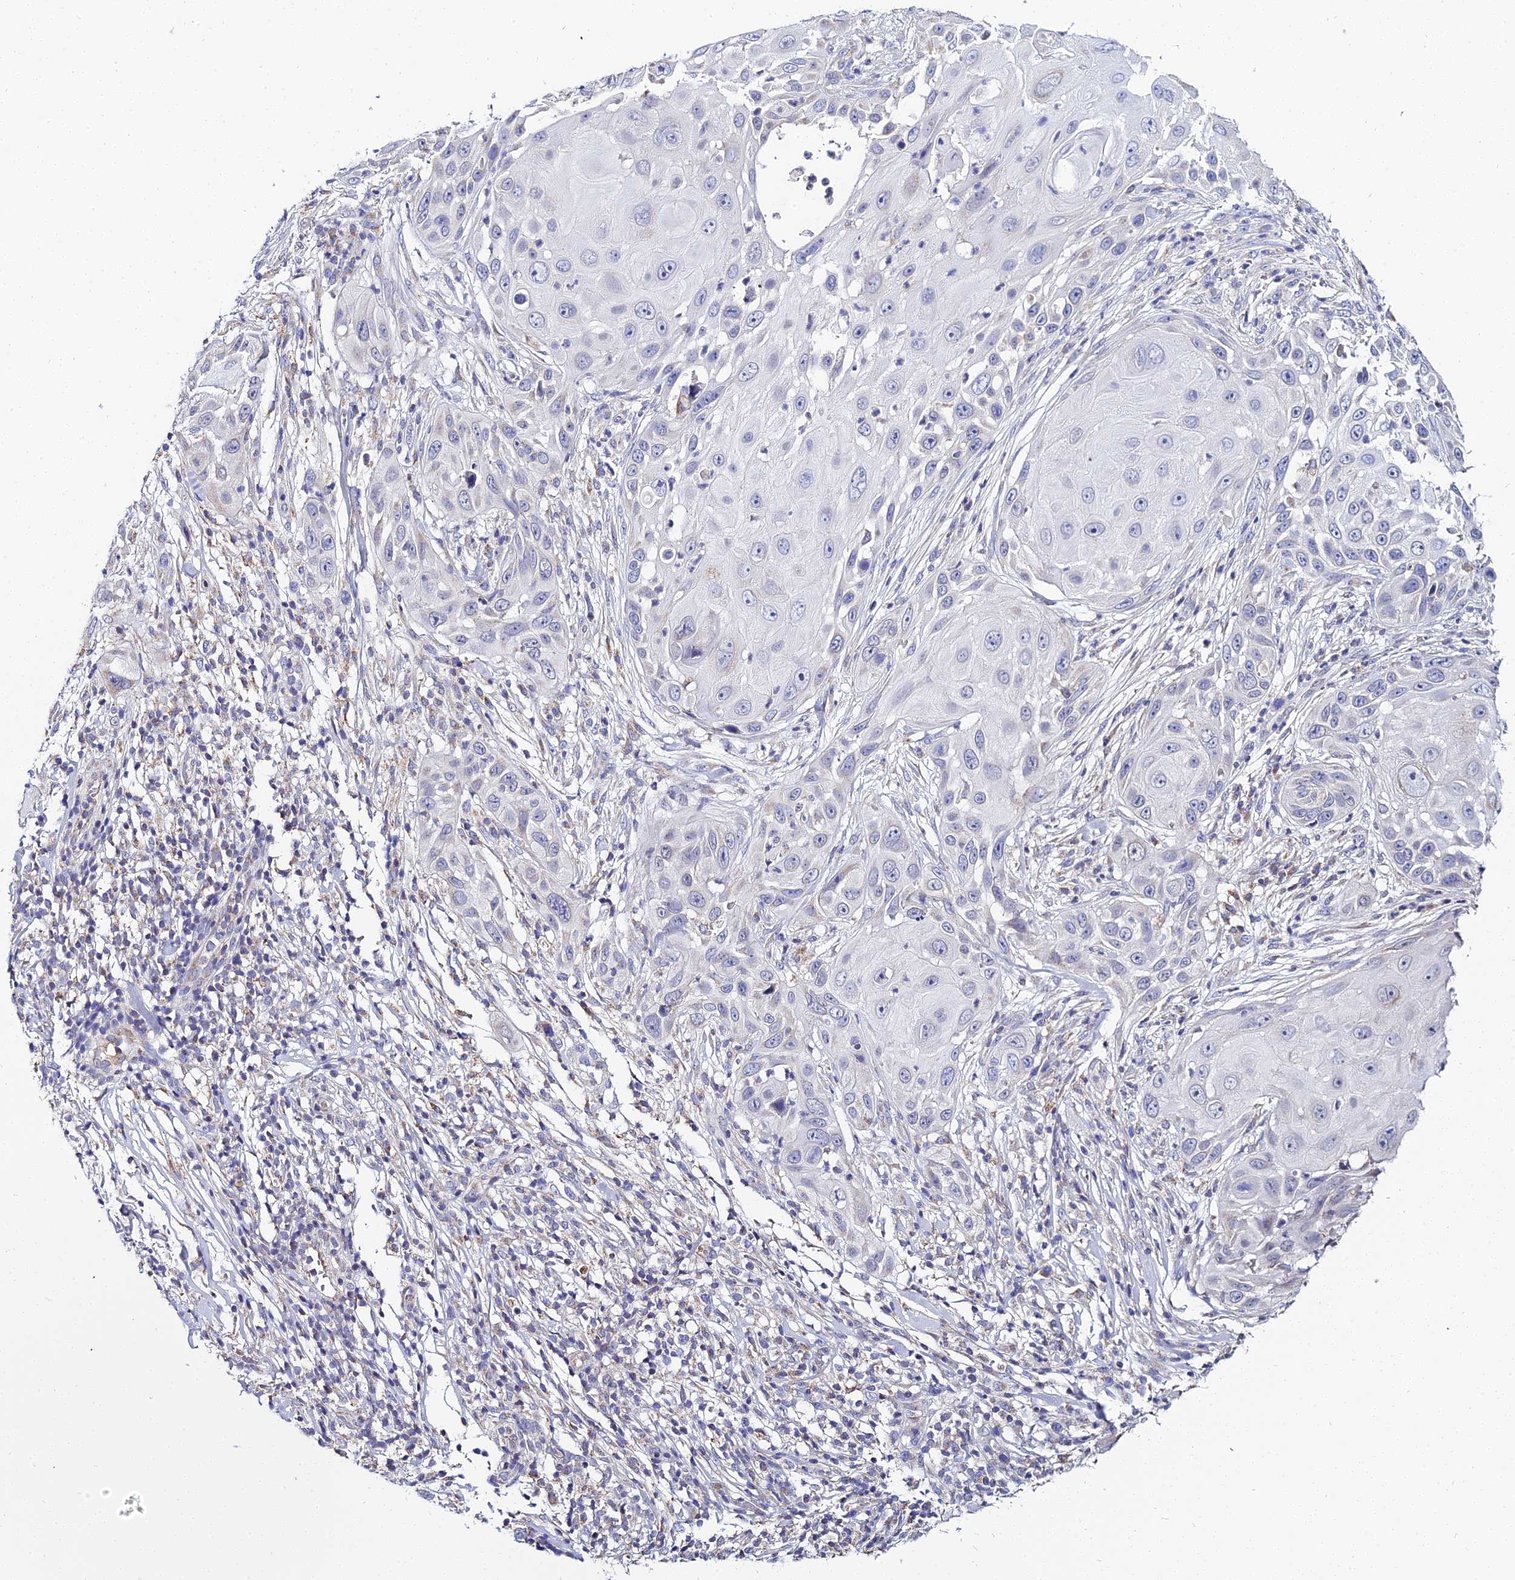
{"staining": {"intensity": "negative", "quantity": "none", "location": "none"}, "tissue": "skin cancer", "cell_type": "Tumor cells", "image_type": "cancer", "snomed": [{"axis": "morphology", "description": "Squamous cell carcinoma, NOS"}, {"axis": "topography", "description": "Skin"}], "caption": "This histopathology image is of skin cancer stained with immunohistochemistry to label a protein in brown with the nuclei are counter-stained blue. There is no staining in tumor cells. (DAB (3,3'-diaminobenzidine) immunohistochemistry, high magnification).", "gene": "ZXDA", "patient": {"sex": "female", "age": 44}}